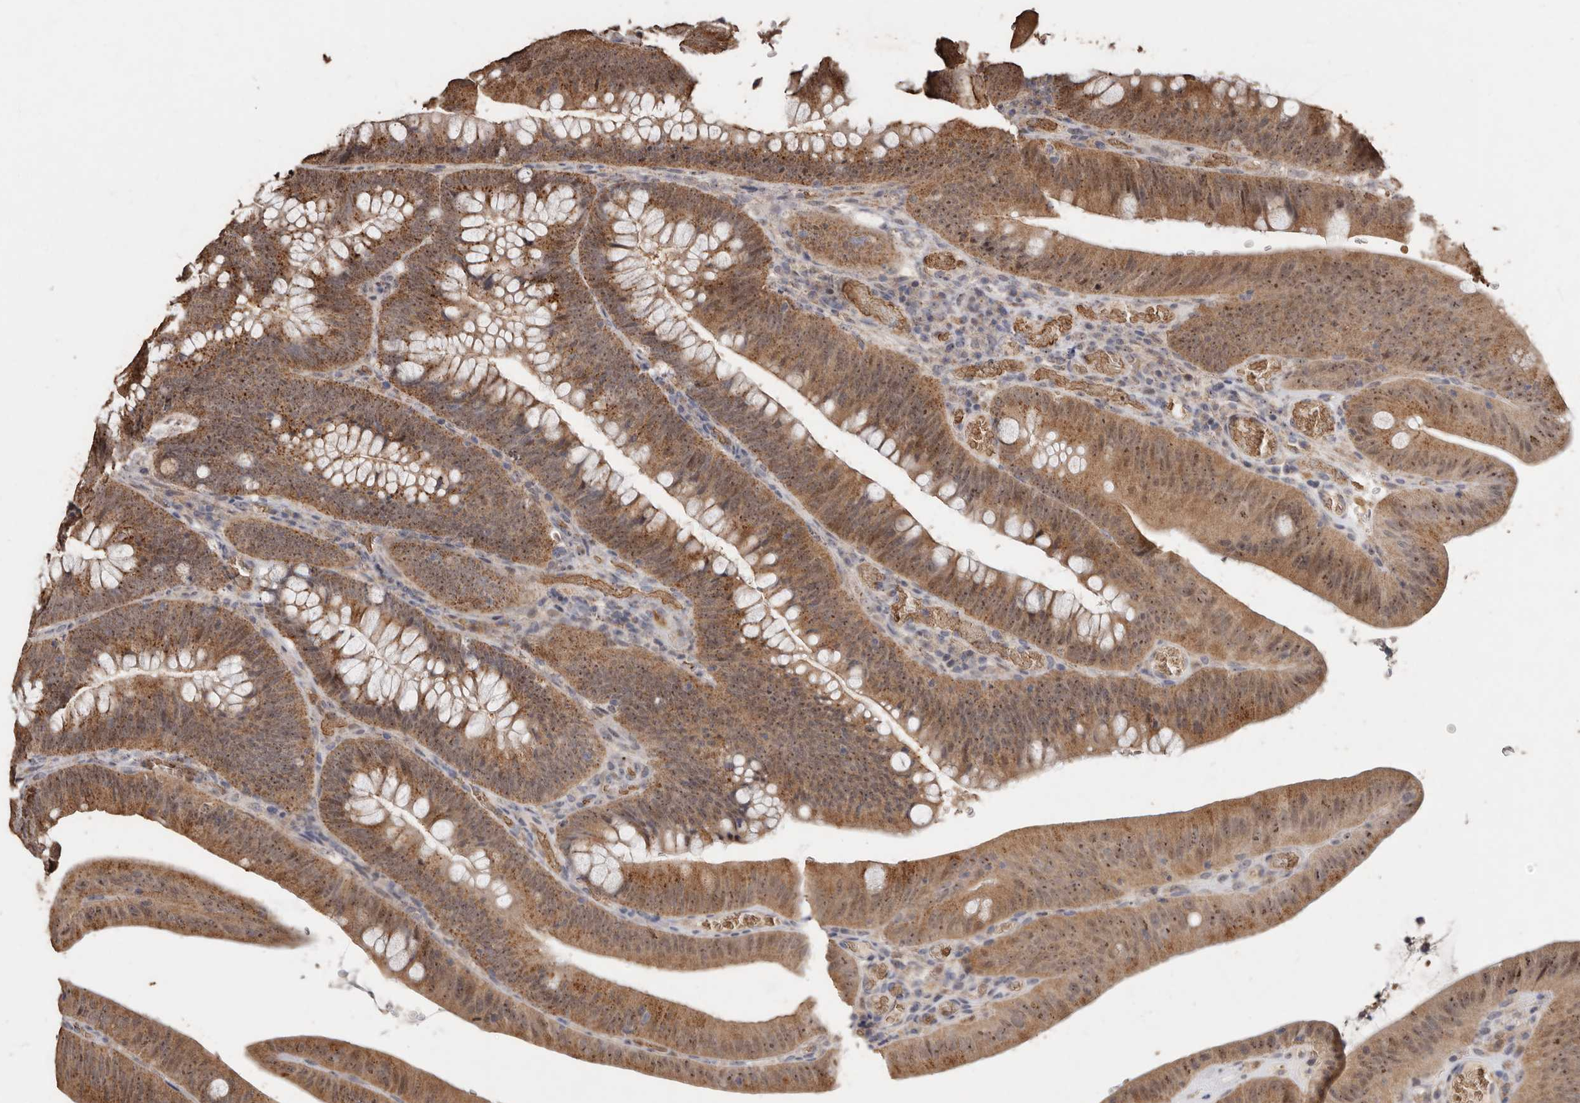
{"staining": {"intensity": "moderate", "quantity": ">75%", "location": "cytoplasmic/membranous,nuclear"}, "tissue": "colorectal cancer", "cell_type": "Tumor cells", "image_type": "cancer", "snomed": [{"axis": "morphology", "description": "Normal tissue, NOS"}, {"axis": "topography", "description": "Colon"}], "caption": "An immunohistochemistry (IHC) photomicrograph of neoplastic tissue is shown. Protein staining in brown highlights moderate cytoplasmic/membranous and nuclear positivity in colorectal cancer within tumor cells. (DAB (3,3'-diaminobenzidine) IHC, brown staining for protein, blue staining for nuclei).", "gene": "GRAMD2A", "patient": {"sex": "female", "age": 82}}